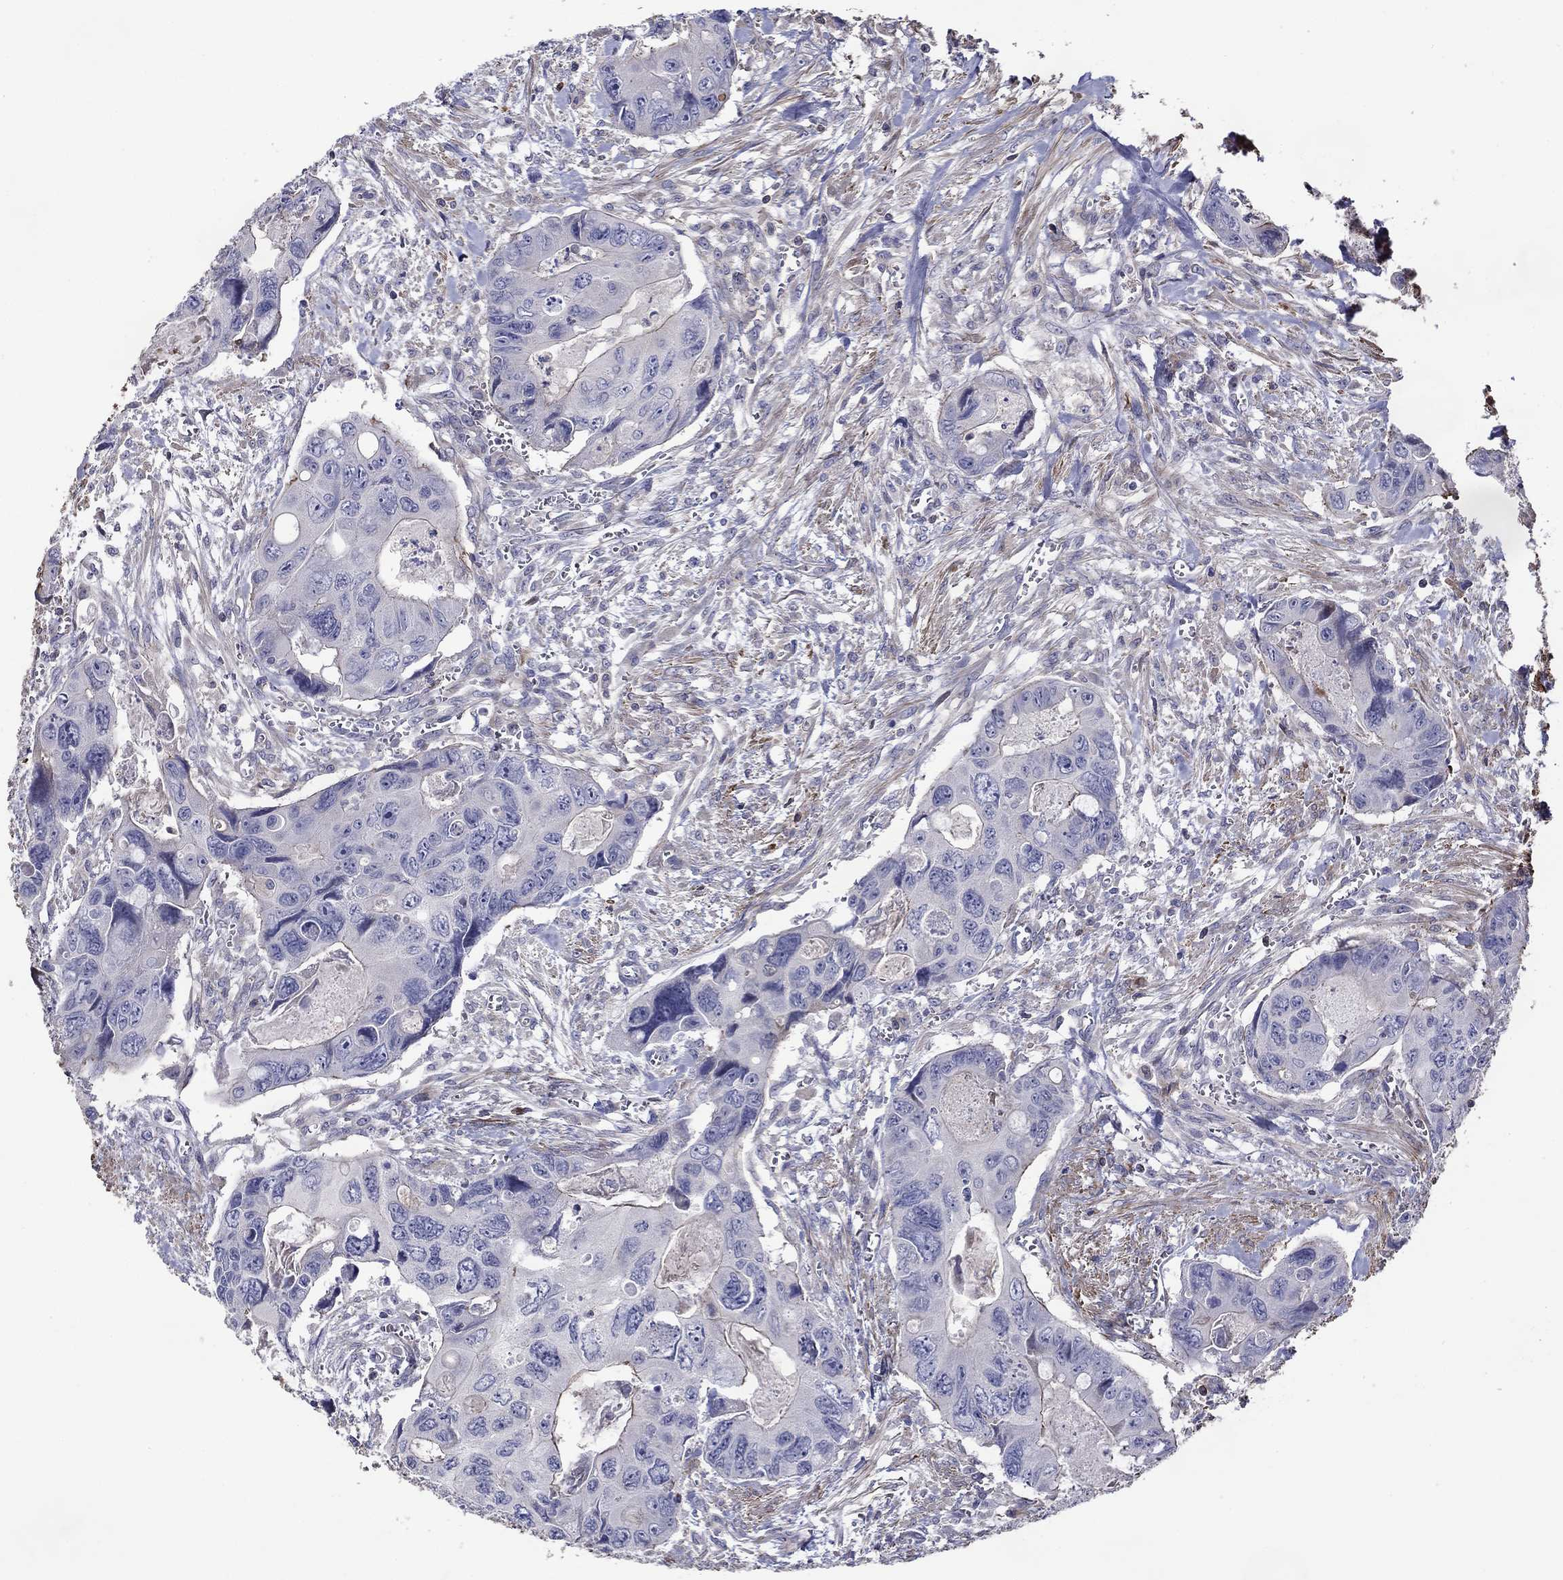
{"staining": {"intensity": "negative", "quantity": "none", "location": "none"}, "tissue": "colorectal cancer", "cell_type": "Tumor cells", "image_type": "cancer", "snomed": [{"axis": "morphology", "description": "Adenocarcinoma, NOS"}, {"axis": "topography", "description": "Rectum"}], "caption": "The micrograph reveals no significant positivity in tumor cells of colorectal cancer (adenocarcinoma).", "gene": "NPHP1", "patient": {"sex": "male", "age": 62}}